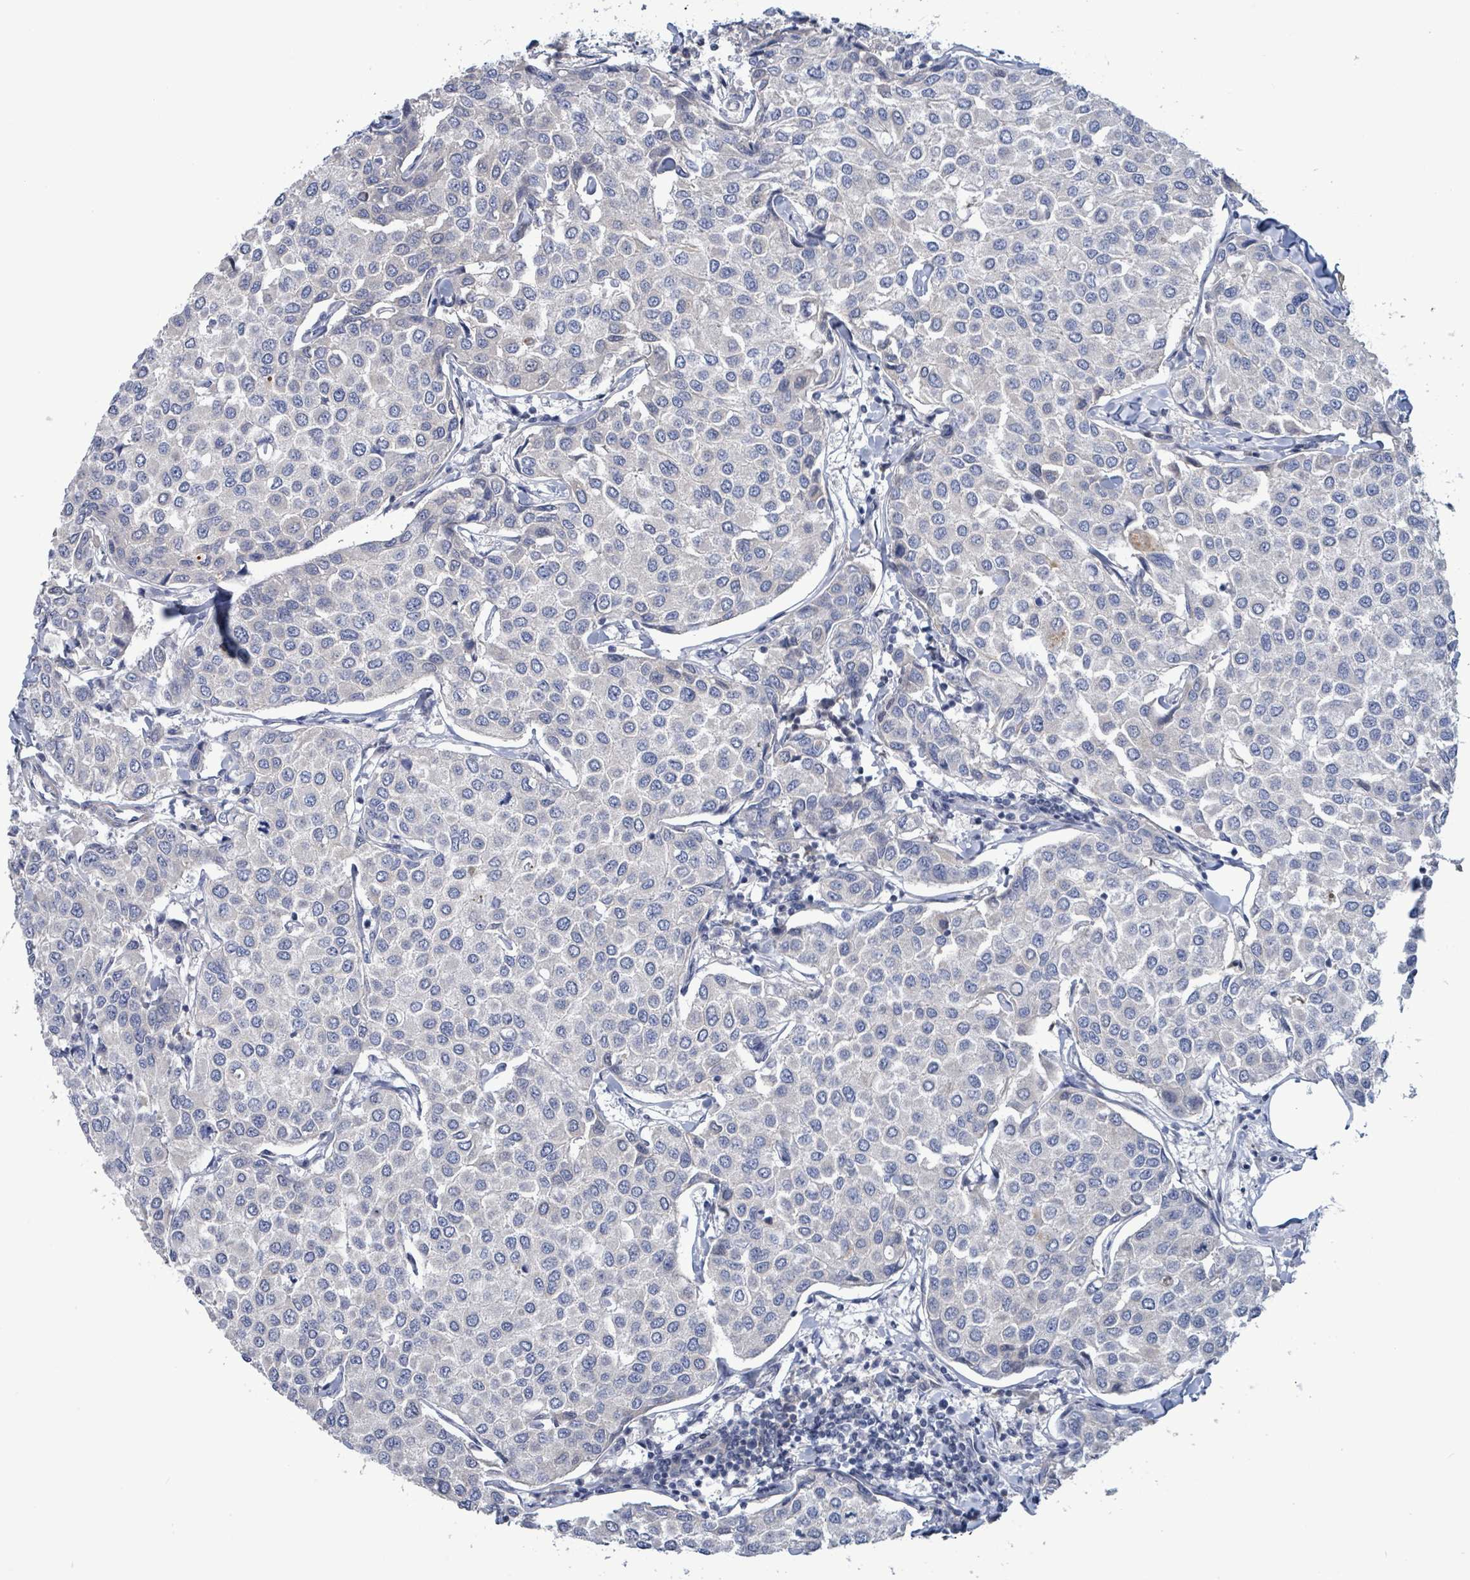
{"staining": {"intensity": "negative", "quantity": "none", "location": "none"}, "tissue": "breast cancer", "cell_type": "Tumor cells", "image_type": "cancer", "snomed": [{"axis": "morphology", "description": "Duct carcinoma"}, {"axis": "topography", "description": "Breast"}], "caption": "The histopathology image demonstrates no staining of tumor cells in breast cancer.", "gene": "NTN3", "patient": {"sex": "female", "age": 55}}